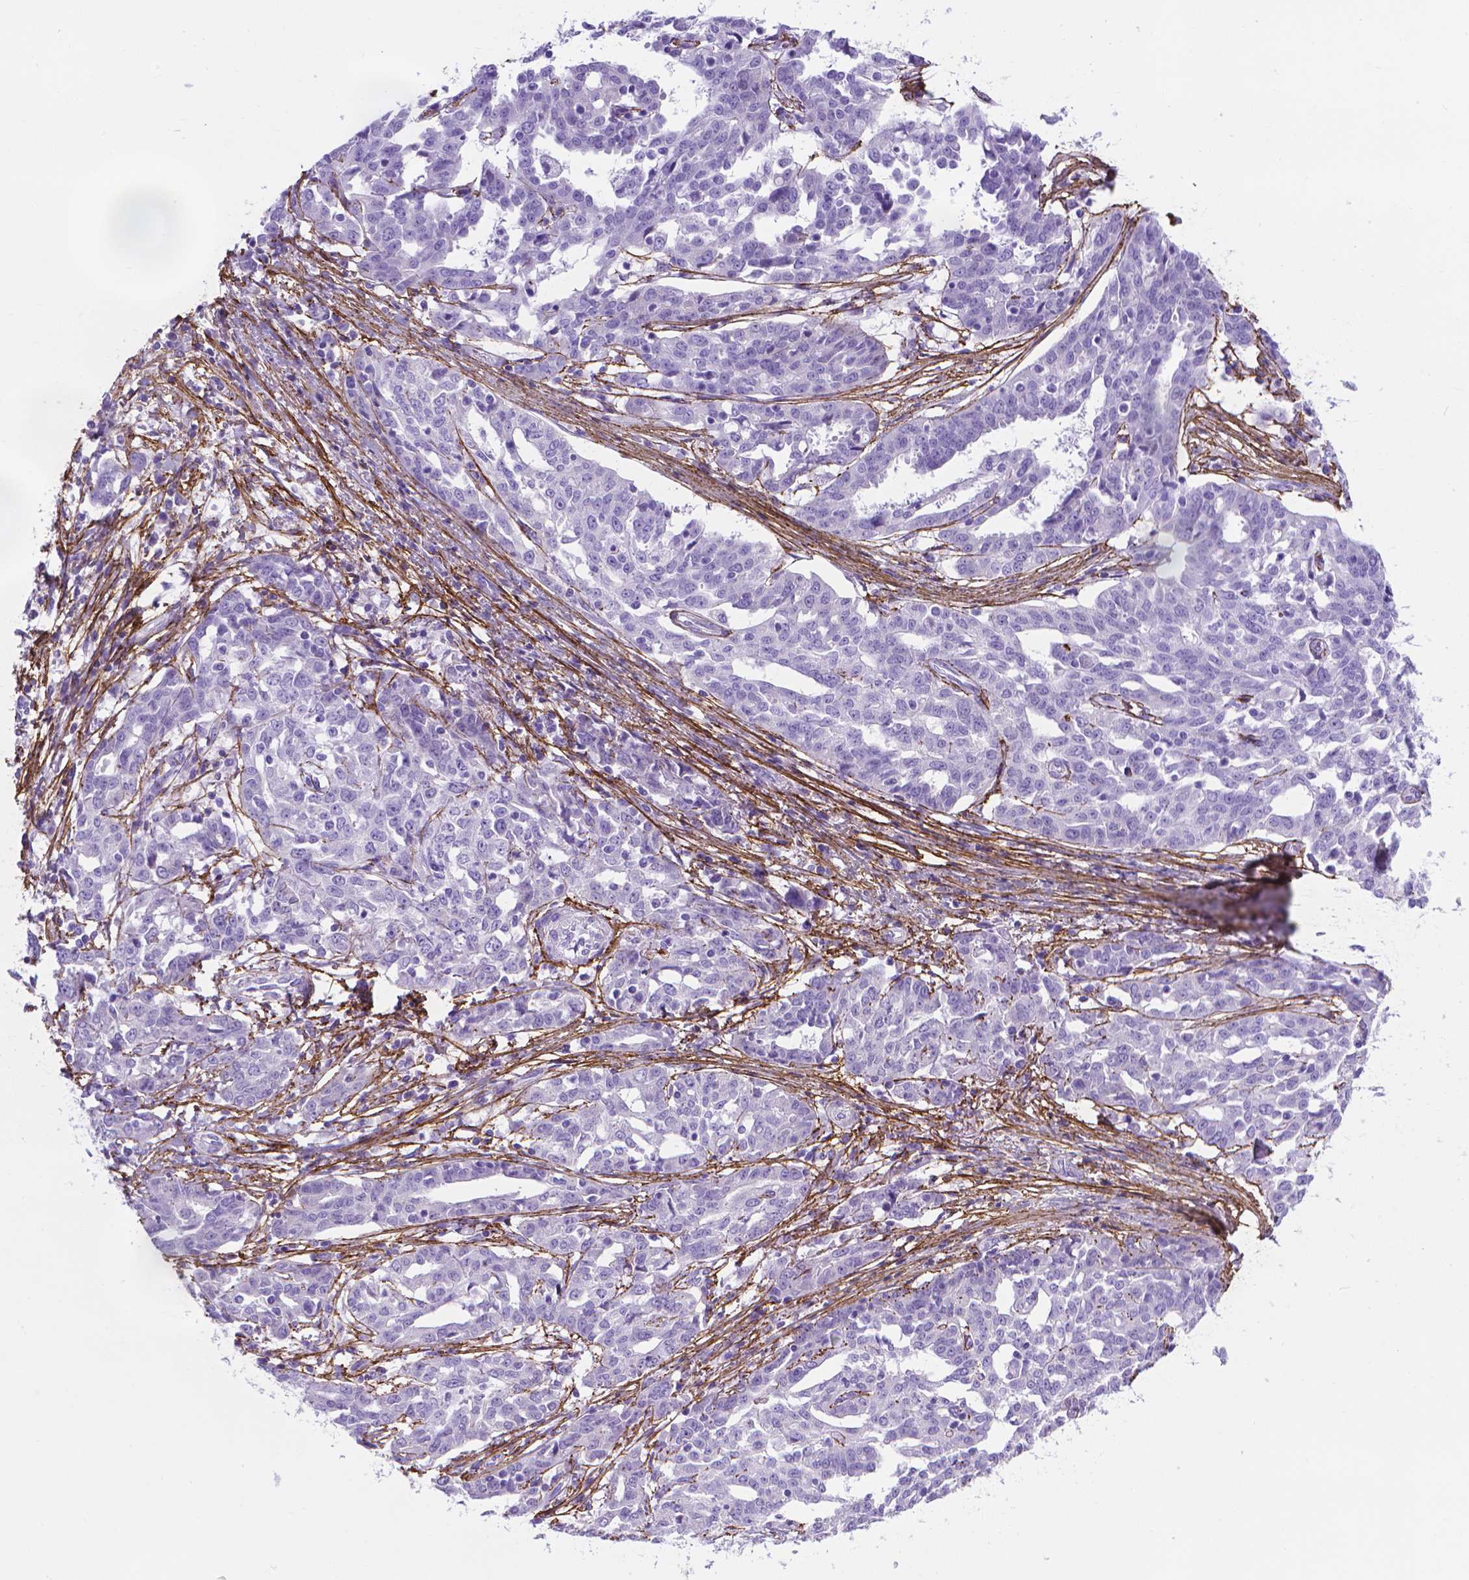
{"staining": {"intensity": "negative", "quantity": "none", "location": "none"}, "tissue": "ovarian cancer", "cell_type": "Tumor cells", "image_type": "cancer", "snomed": [{"axis": "morphology", "description": "Cystadenocarcinoma, serous, NOS"}, {"axis": "topography", "description": "Ovary"}], "caption": "High power microscopy histopathology image of an immunohistochemistry (IHC) micrograph of ovarian serous cystadenocarcinoma, revealing no significant expression in tumor cells. The staining is performed using DAB (3,3'-diaminobenzidine) brown chromogen with nuclei counter-stained in using hematoxylin.", "gene": "MFAP2", "patient": {"sex": "female", "age": 67}}